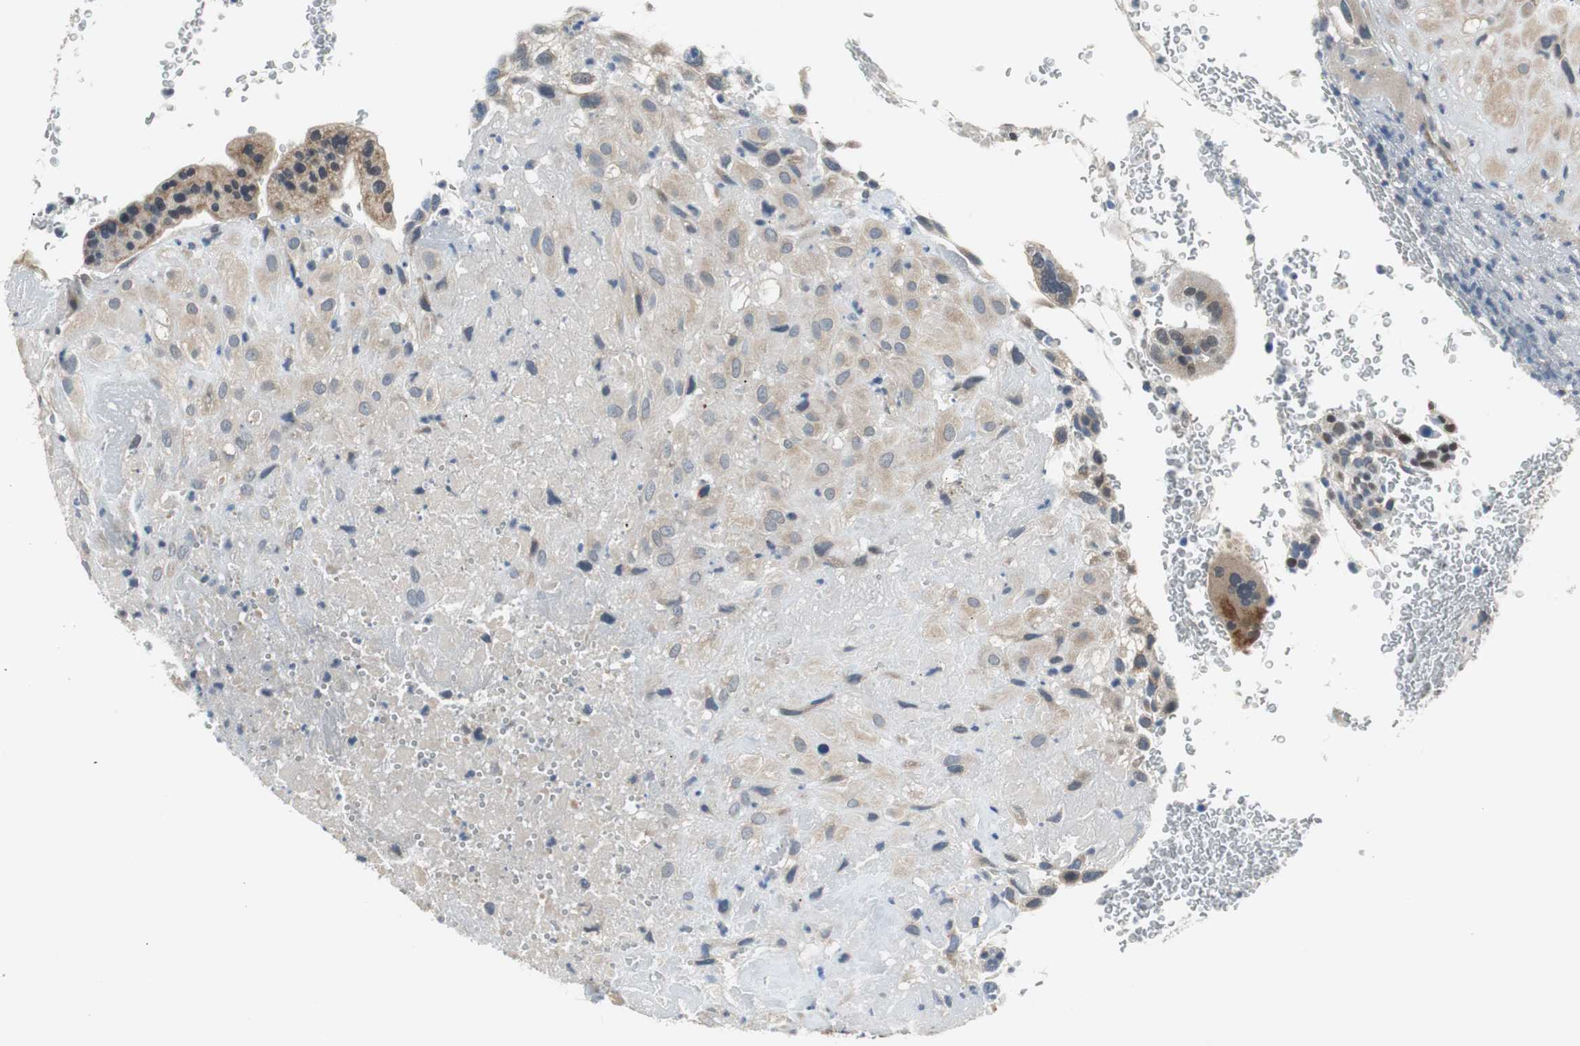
{"staining": {"intensity": "negative", "quantity": "none", "location": "none"}, "tissue": "placenta", "cell_type": "Decidual cells", "image_type": "normal", "snomed": [{"axis": "morphology", "description": "Normal tissue, NOS"}, {"axis": "topography", "description": "Placenta"}], "caption": "An immunohistochemistry photomicrograph of normal placenta is shown. There is no staining in decidual cells of placenta. The staining is performed using DAB brown chromogen with nuclei counter-stained in using hematoxylin.", "gene": "PLAA", "patient": {"sex": "female", "age": 19}}